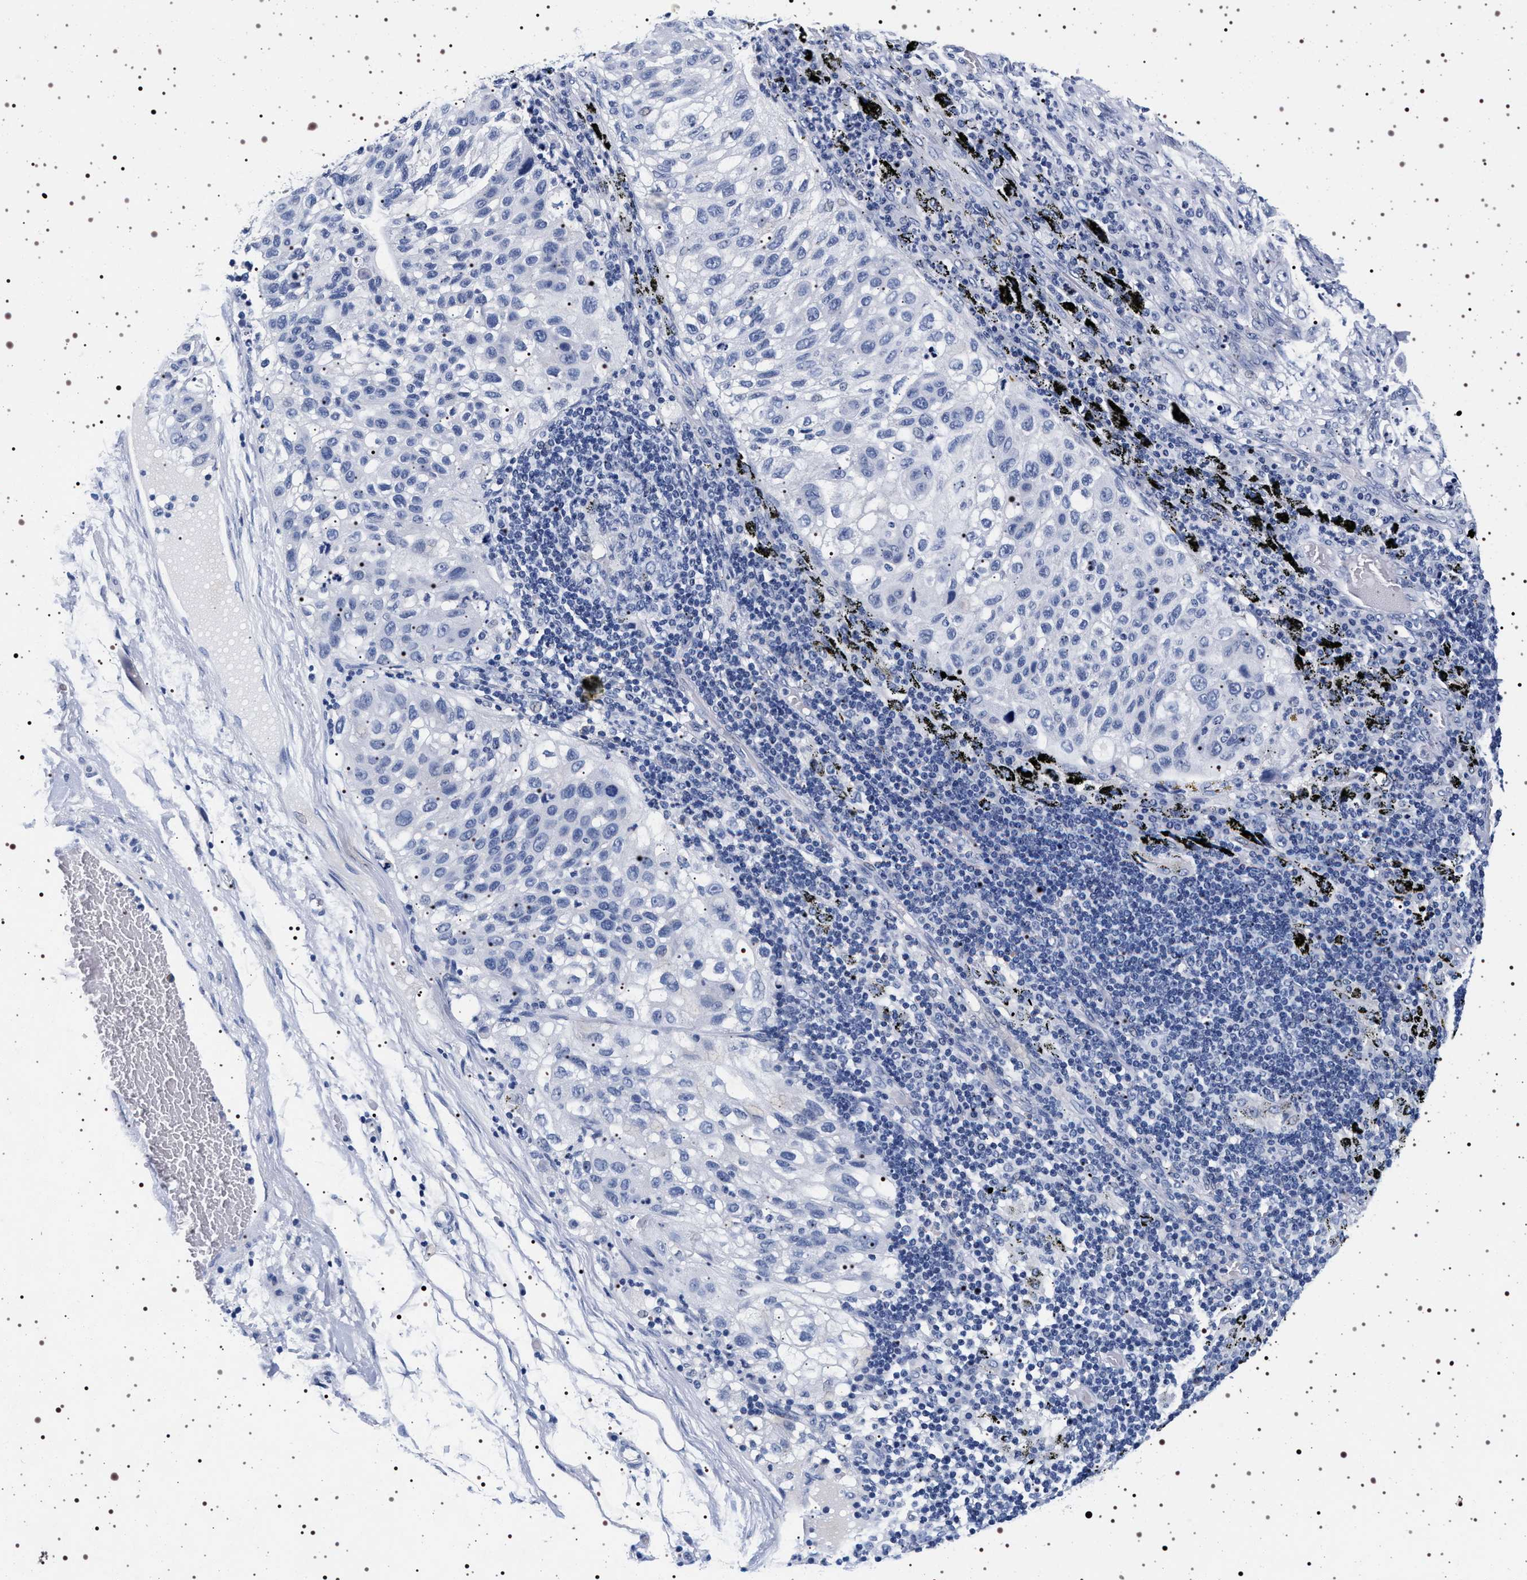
{"staining": {"intensity": "negative", "quantity": "none", "location": "none"}, "tissue": "lung cancer", "cell_type": "Tumor cells", "image_type": "cancer", "snomed": [{"axis": "morphology", "description": "Inflammation, NOS"}, {"axis": "morphology", "description": "Squamous cell carcinoma, NOS"}, {"axis": "topography", "description": "Lymph node"}, {"axis": "topography", "description": "Soft tissue"}, {"axis": "topography", "description": "Lung"}], "caption": "High magnification brightfield microscopy of lung cancer stained with DAB (brown) and counterstained with hematoxylin (blue): tumor cells show no significant expression.", "gene": "SYN1", "patient": {"sex": "male", "age": 66}}